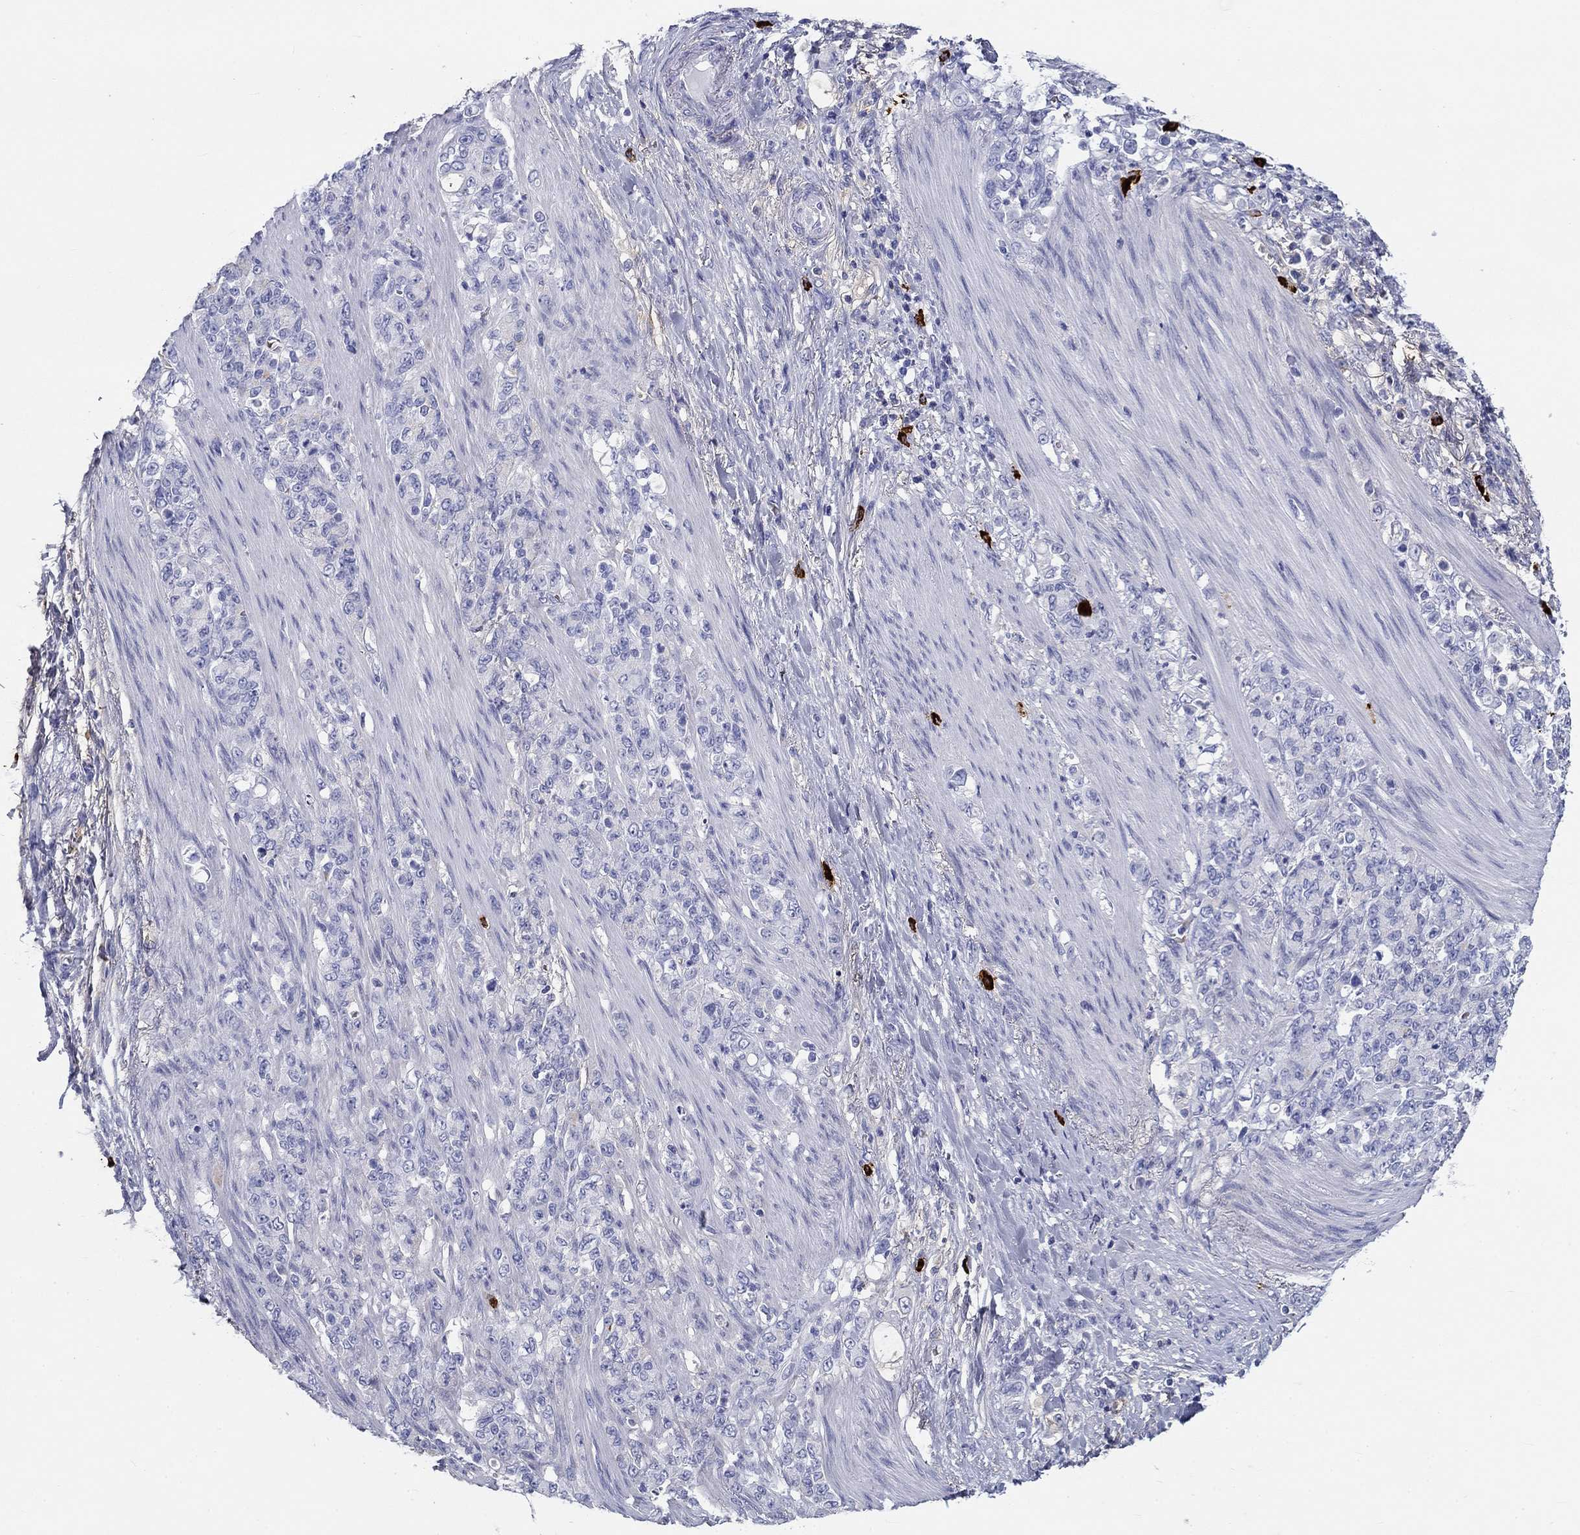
{"staining": {"intensity": "weak", "quantity": "<25%", "location": "cytoplasmic/membranous"}, "tissue": "stomach cancer", "cell_type": "Tumor cells", "image_type": "cancer", "snomed": [{"axis": "morphology", "description": "Adenocarcinoma, NOS"}, {"axis": "topography", "description": "Stomach"}], "caption": "The photomicrograph exhibits no staining of tumor cells in adenocarcinoma (stomach).", "gene": "CD40LG", "patient": {"sex": "female", "age": 79}}